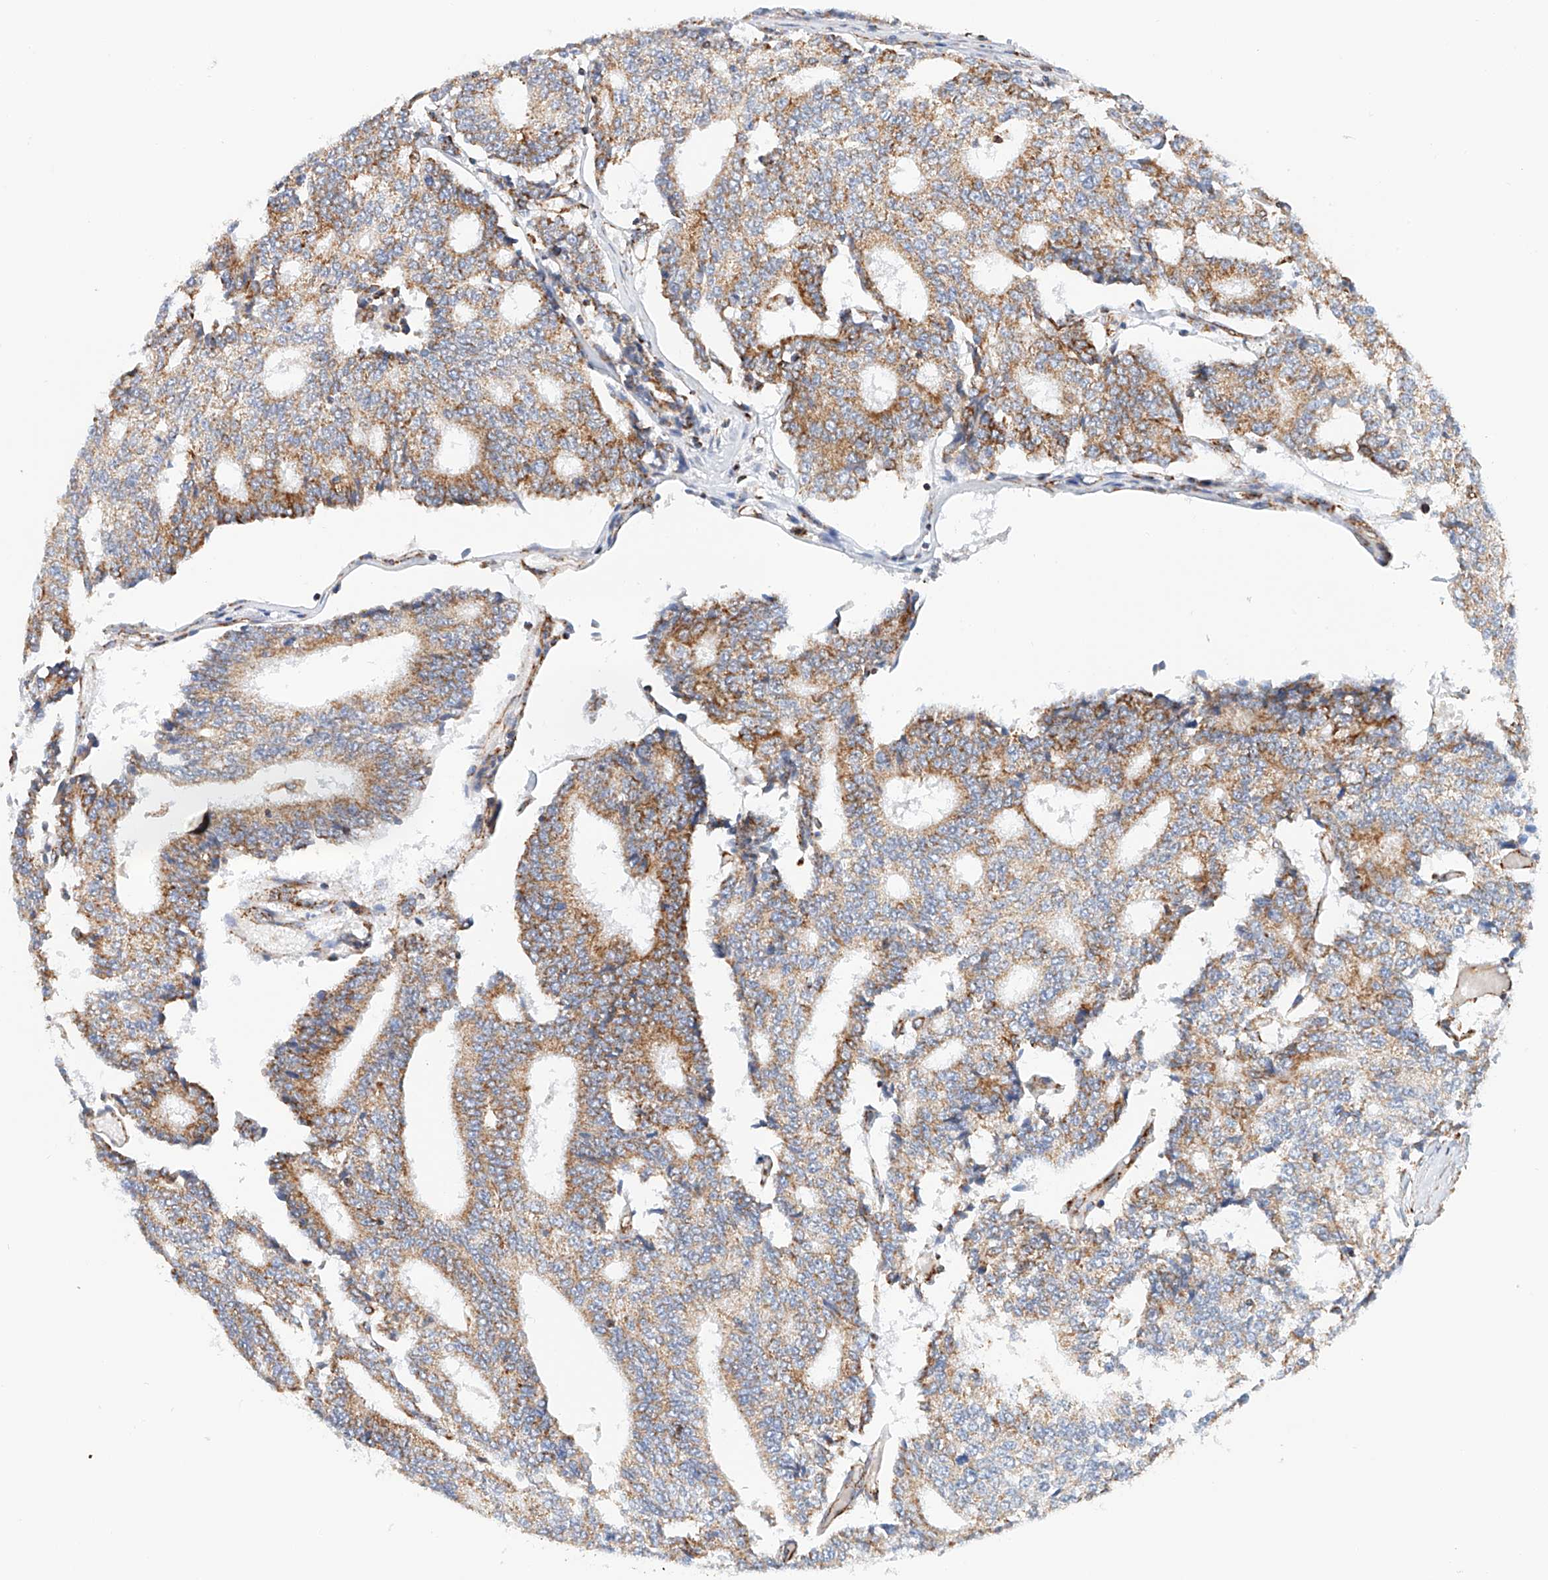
{"staining": {"intensity": "moderate", "quantity": ">75%", "location": "cytoplasmic/membranous"}, "tissue": "prostate cancer", "cell_type": "Tumor cells", "image_type": "cancer", "snomed": [{"axis": "morphology", "description": "Normal tissue, NOS"}, {"axis": "morphology", "description": "Adenocarcinoma, High grade"}, {"axis": "topography", "description": "Prostate"}, {"axis": "topography", "description": "Seminal veicle"}], "caption": "Immunohistochemistry (IHC) photomicrograph of adenocarcinoma (high-grade) (prostate) stained for a protein (brown), which exhibits medium levels of moderate cytoplasmic/membranous expression in about >75% of tumor cells.", "gene": "NDUFV3", "patient": {"sex": "male", "age": 55}}